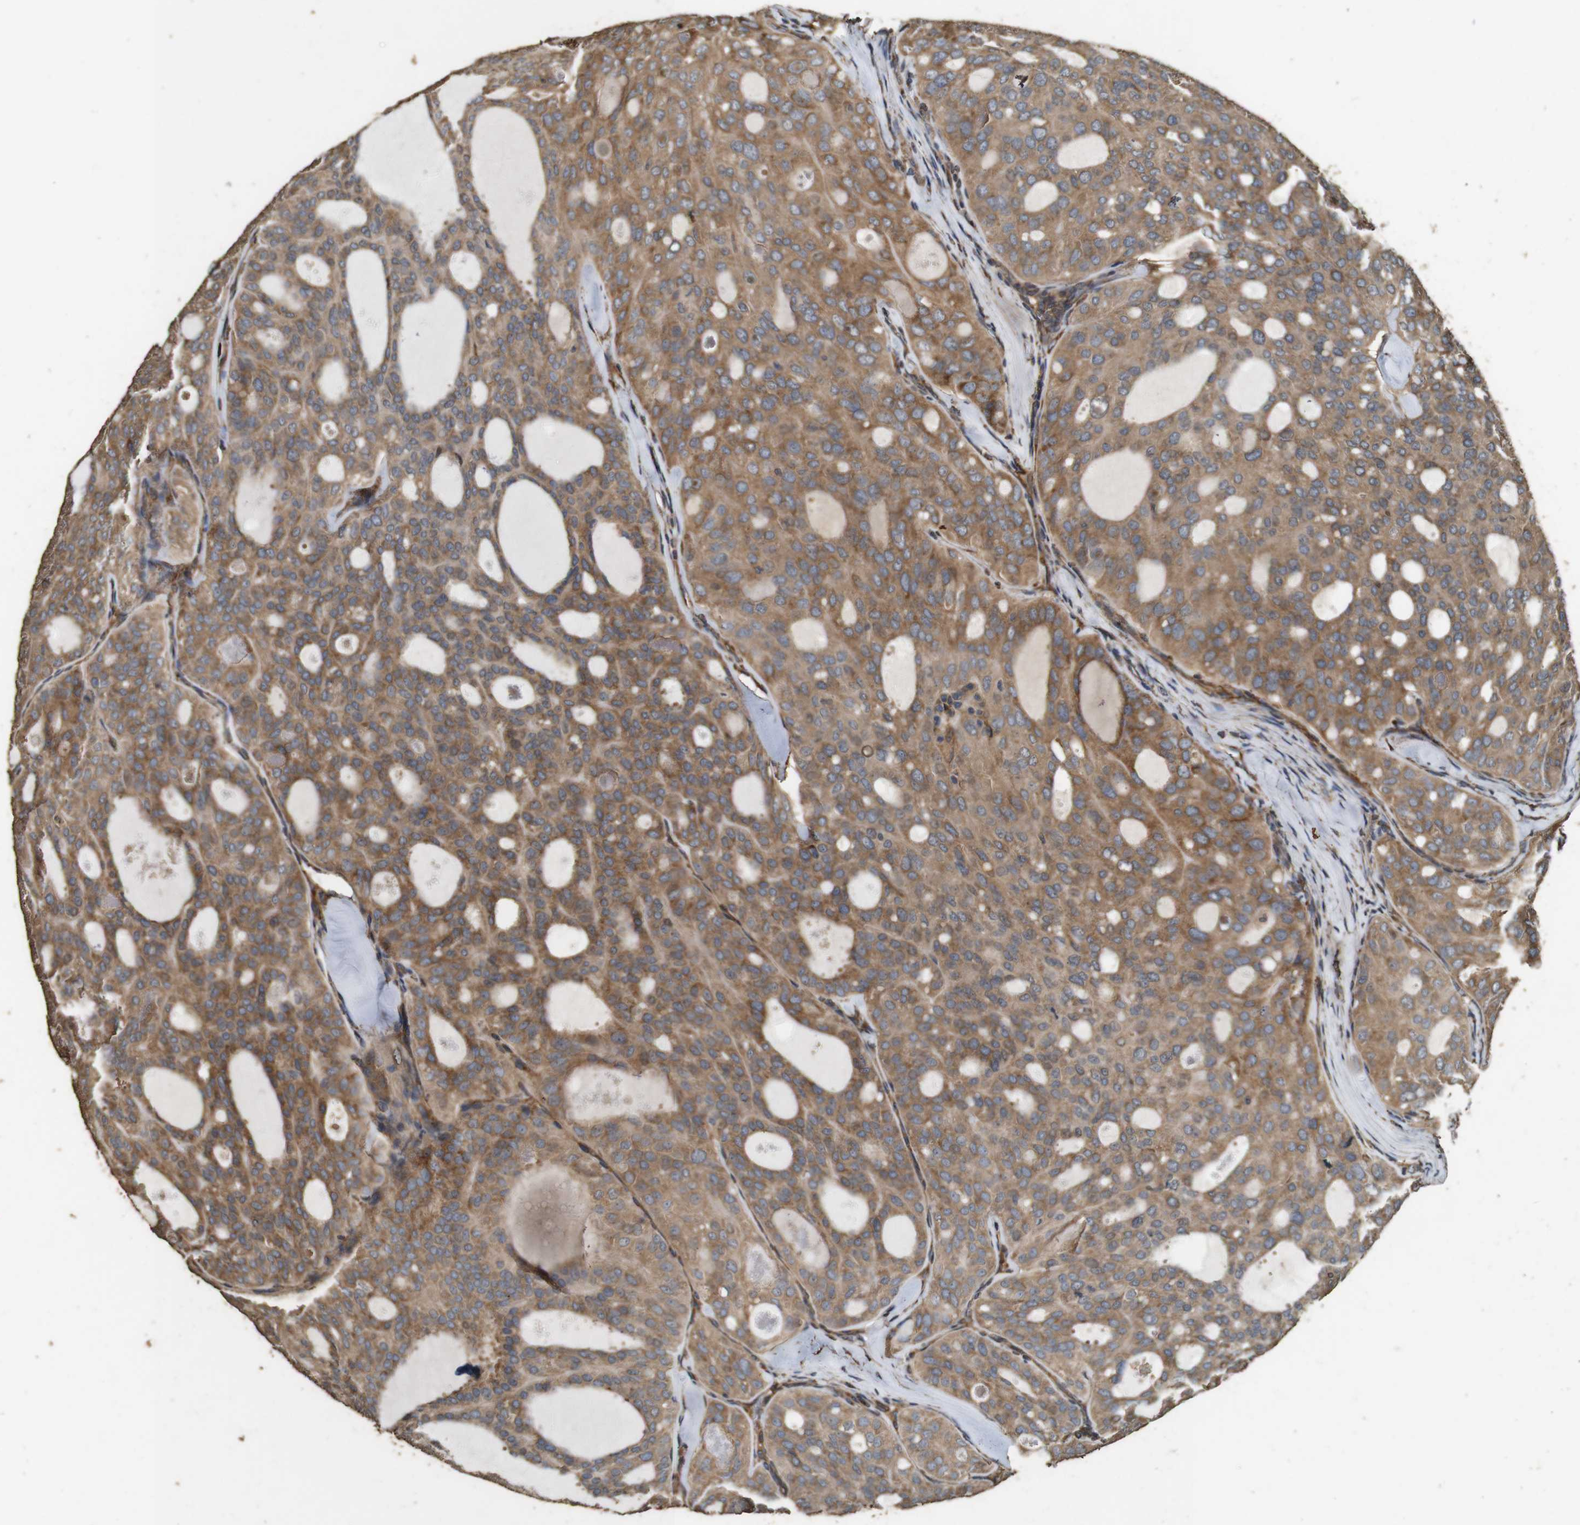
{"staining": {"intensity": "moderate", "quantity": ">75%", "location": "cytoplasmic/membranous"}, "tissue": "thyroid cancer", "cell_type": "Tumor cells", "image_type": "cancer", "snomed": [{"axis": "morphology", "description": "Follicular adenoma carcinoma, NOS"}, {"axis": "topography", "description": "Thyroid gland"}], "caption": "A brown stain shows moderate cytoplasmic/membranous positivity of a protein in human thyroid follicular adenoma carcinoma tumor cells.", "gene": "CNPY4", "patient": {"sex": "male", "age": 75}}